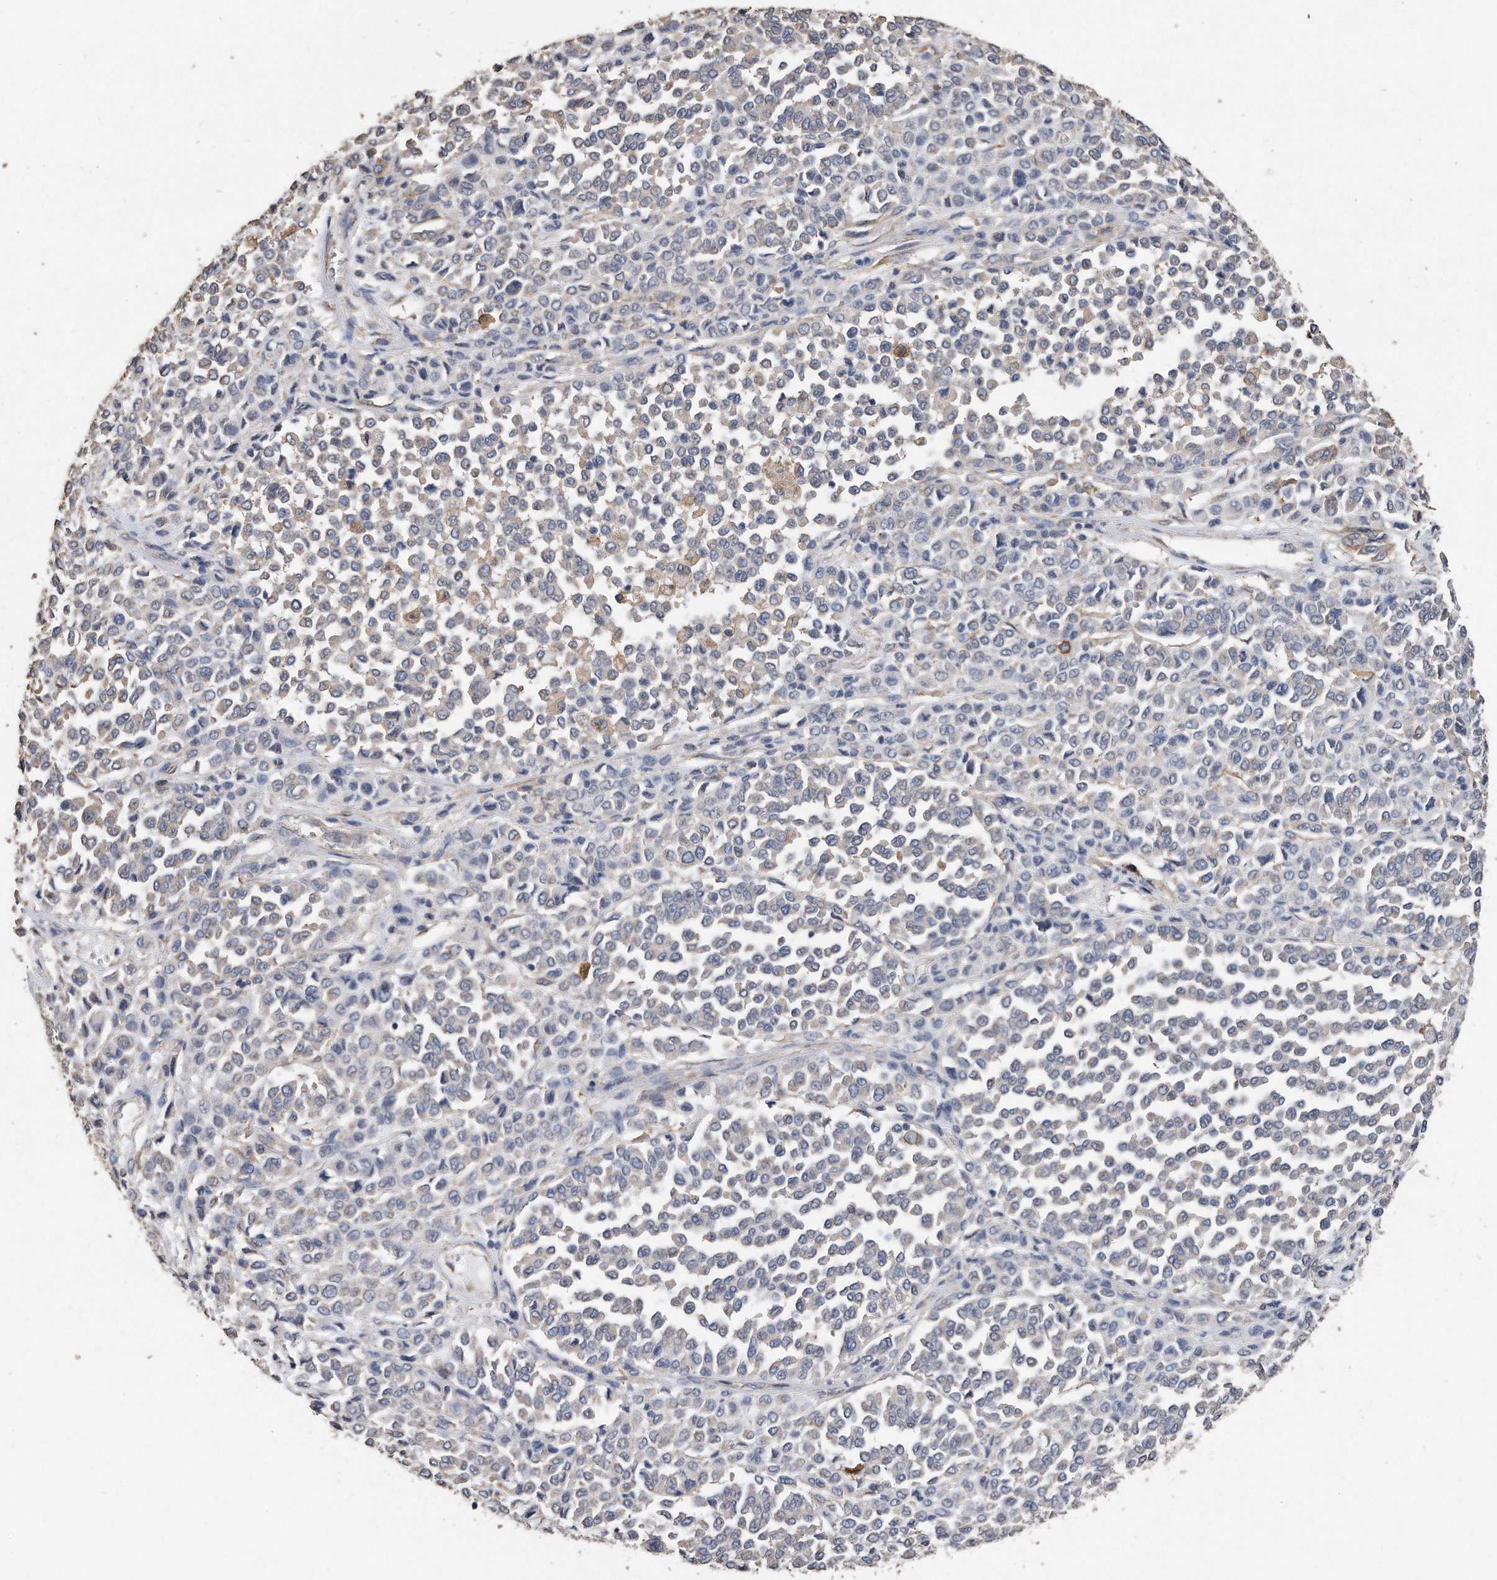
{"staining": {"intensity": "negative", "quantity": "none", "location": "none"}, "tissue": "melanoma", "cell_type": "Tumor cells", "image_type": "cancer", "snomed": [{"axis": "morphology", "description": "Malignant melanoma, Metastatic site"}, {"axis": "topography", "description": "Pancreas"}], "caption": "IHC photomicrograph of malignant melanoma (metastatic site) stained for a protein (brown), which reveals no staining in tumor cells.", "gene": "CDCP1", "patient": {"sex": "female", "age": 30}}